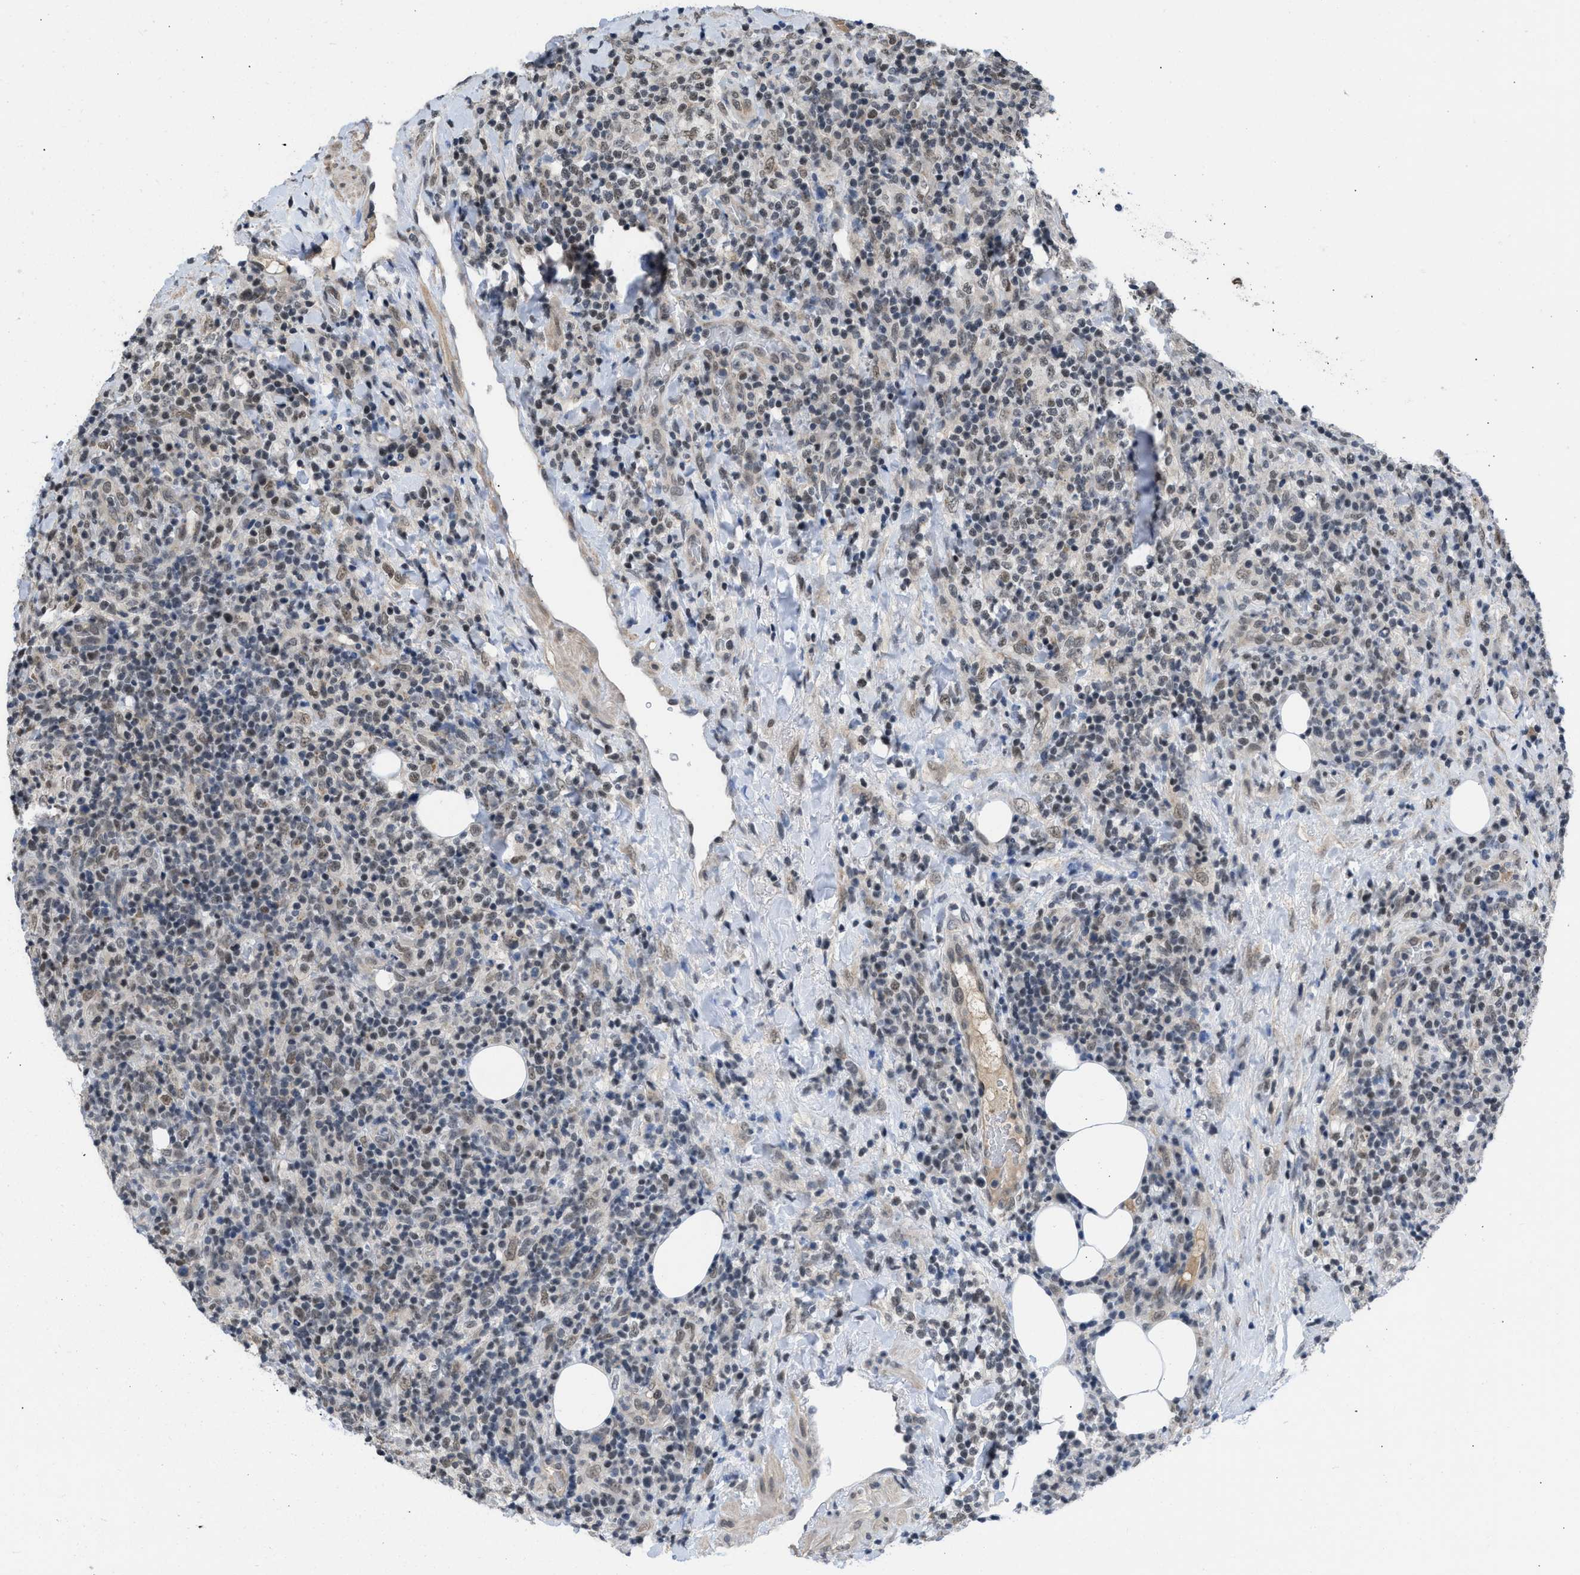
{"staining": {"intensity": "moderate", "quantity": "<25%", "location": "nuclear"}, "tissue": "lymphoma", "cell_type": "Tumor cells", "image_type": "cancer", "snomed": [{"axis": "morphology", "description": "Malignant lymphoma, non-Hodgkin's type, High grade"}, {"axis": "topography", "description": "Lymph node"}], "caption": "A brown stain labels moderate nuclear staining of a protein in lymphoma tumor cells.", "gene": "TERF2IP", "patient": {"sex": "female", "age": 76}}